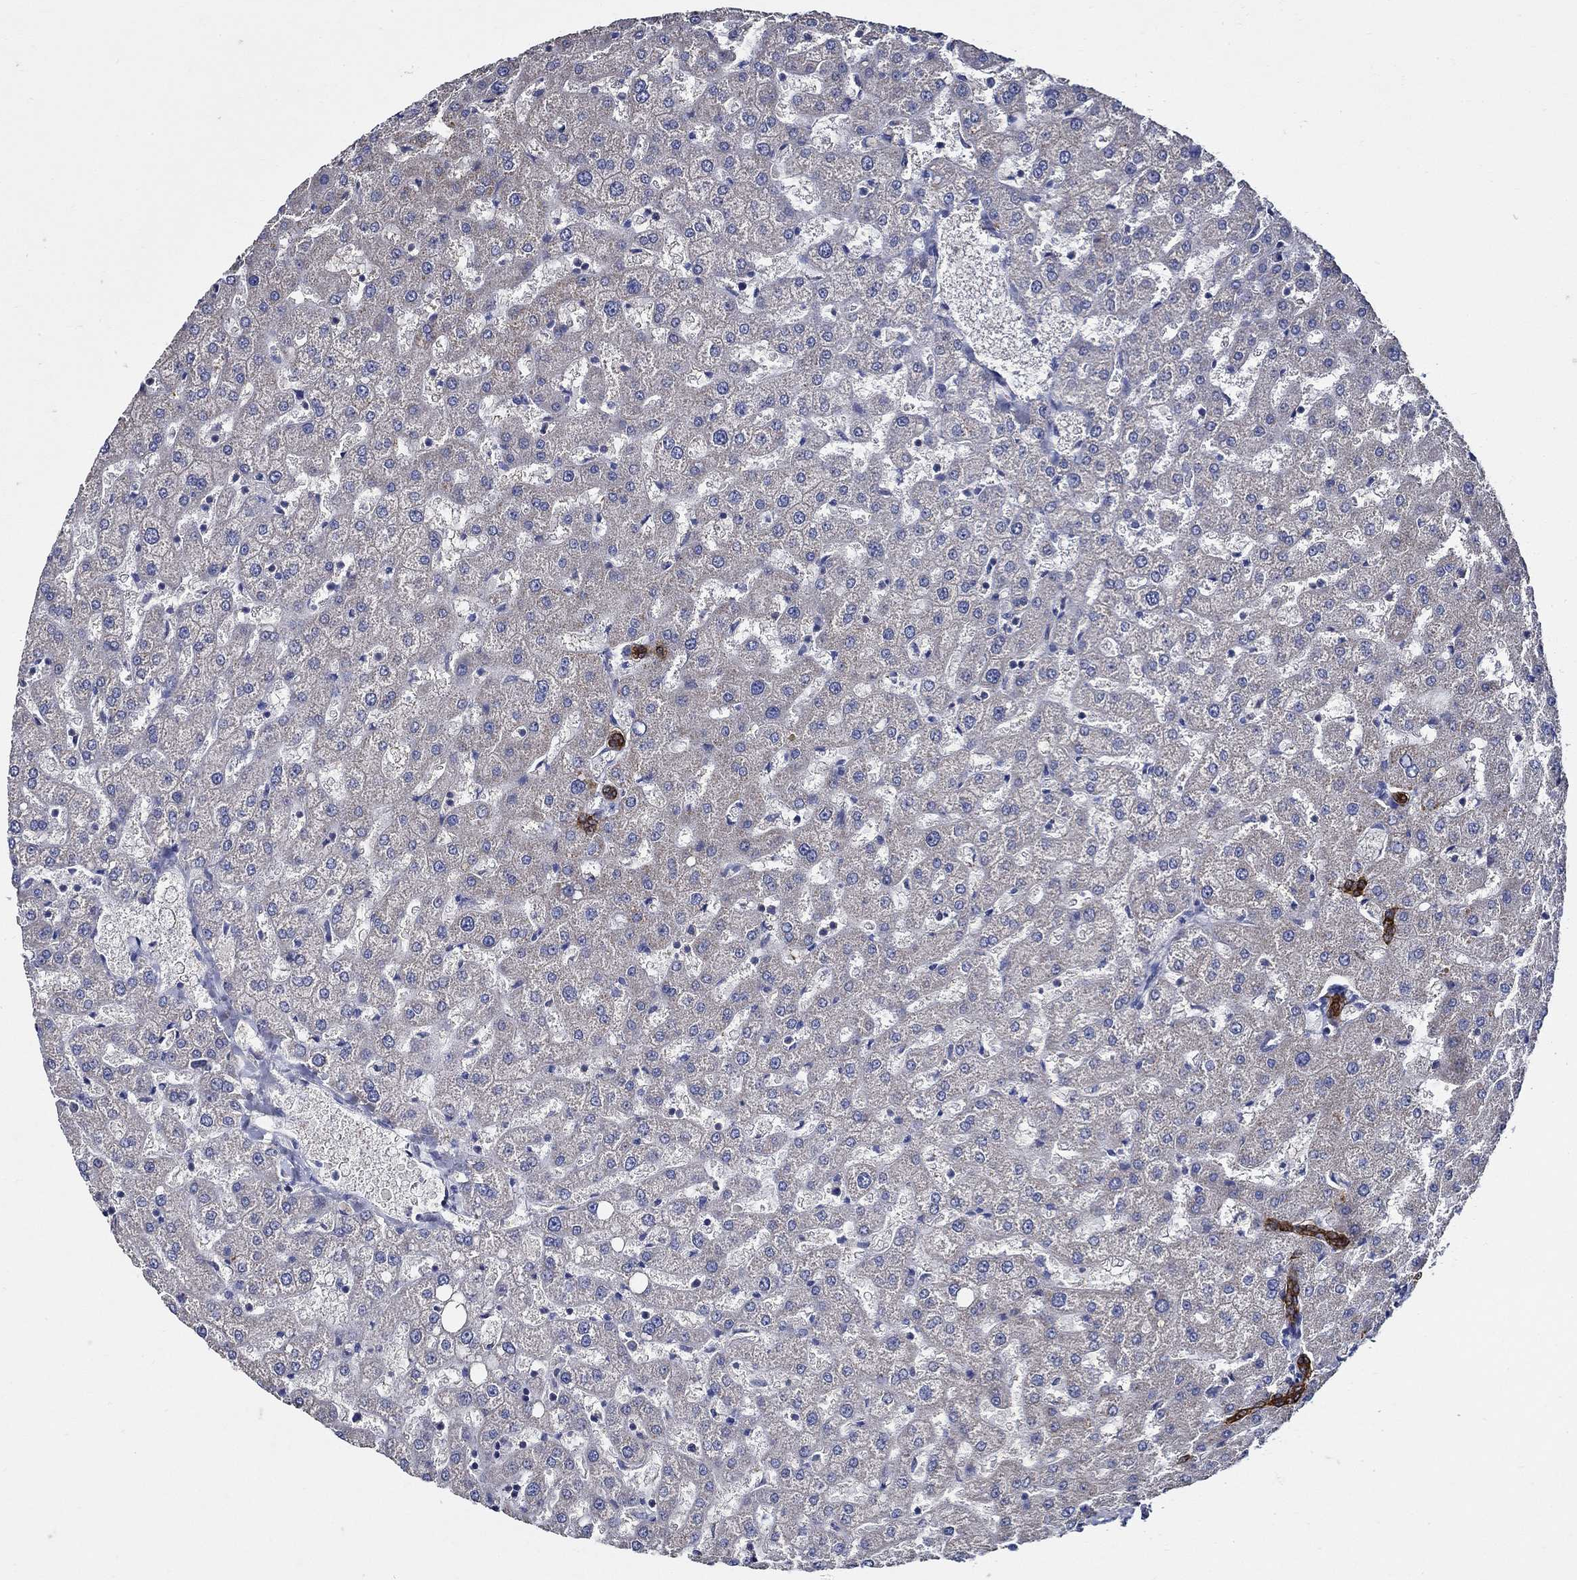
{"staining": {"intensity": "negative", "quantity": "none", "location": "none"}, "tissue": "liver", "cell_type": "Cholangiocytes", "image_type": "normal", "snomed": [{"axis": "morphology", "description": "Normal tissue, NOS"}, {"axis": "topography", "description": "Liver"}], "caption": "Histopathology image shows no protein staining in cholangiocytes of normal liver.", "gene": "WDR53", "patient": {"sex": "female", "age": 50}}